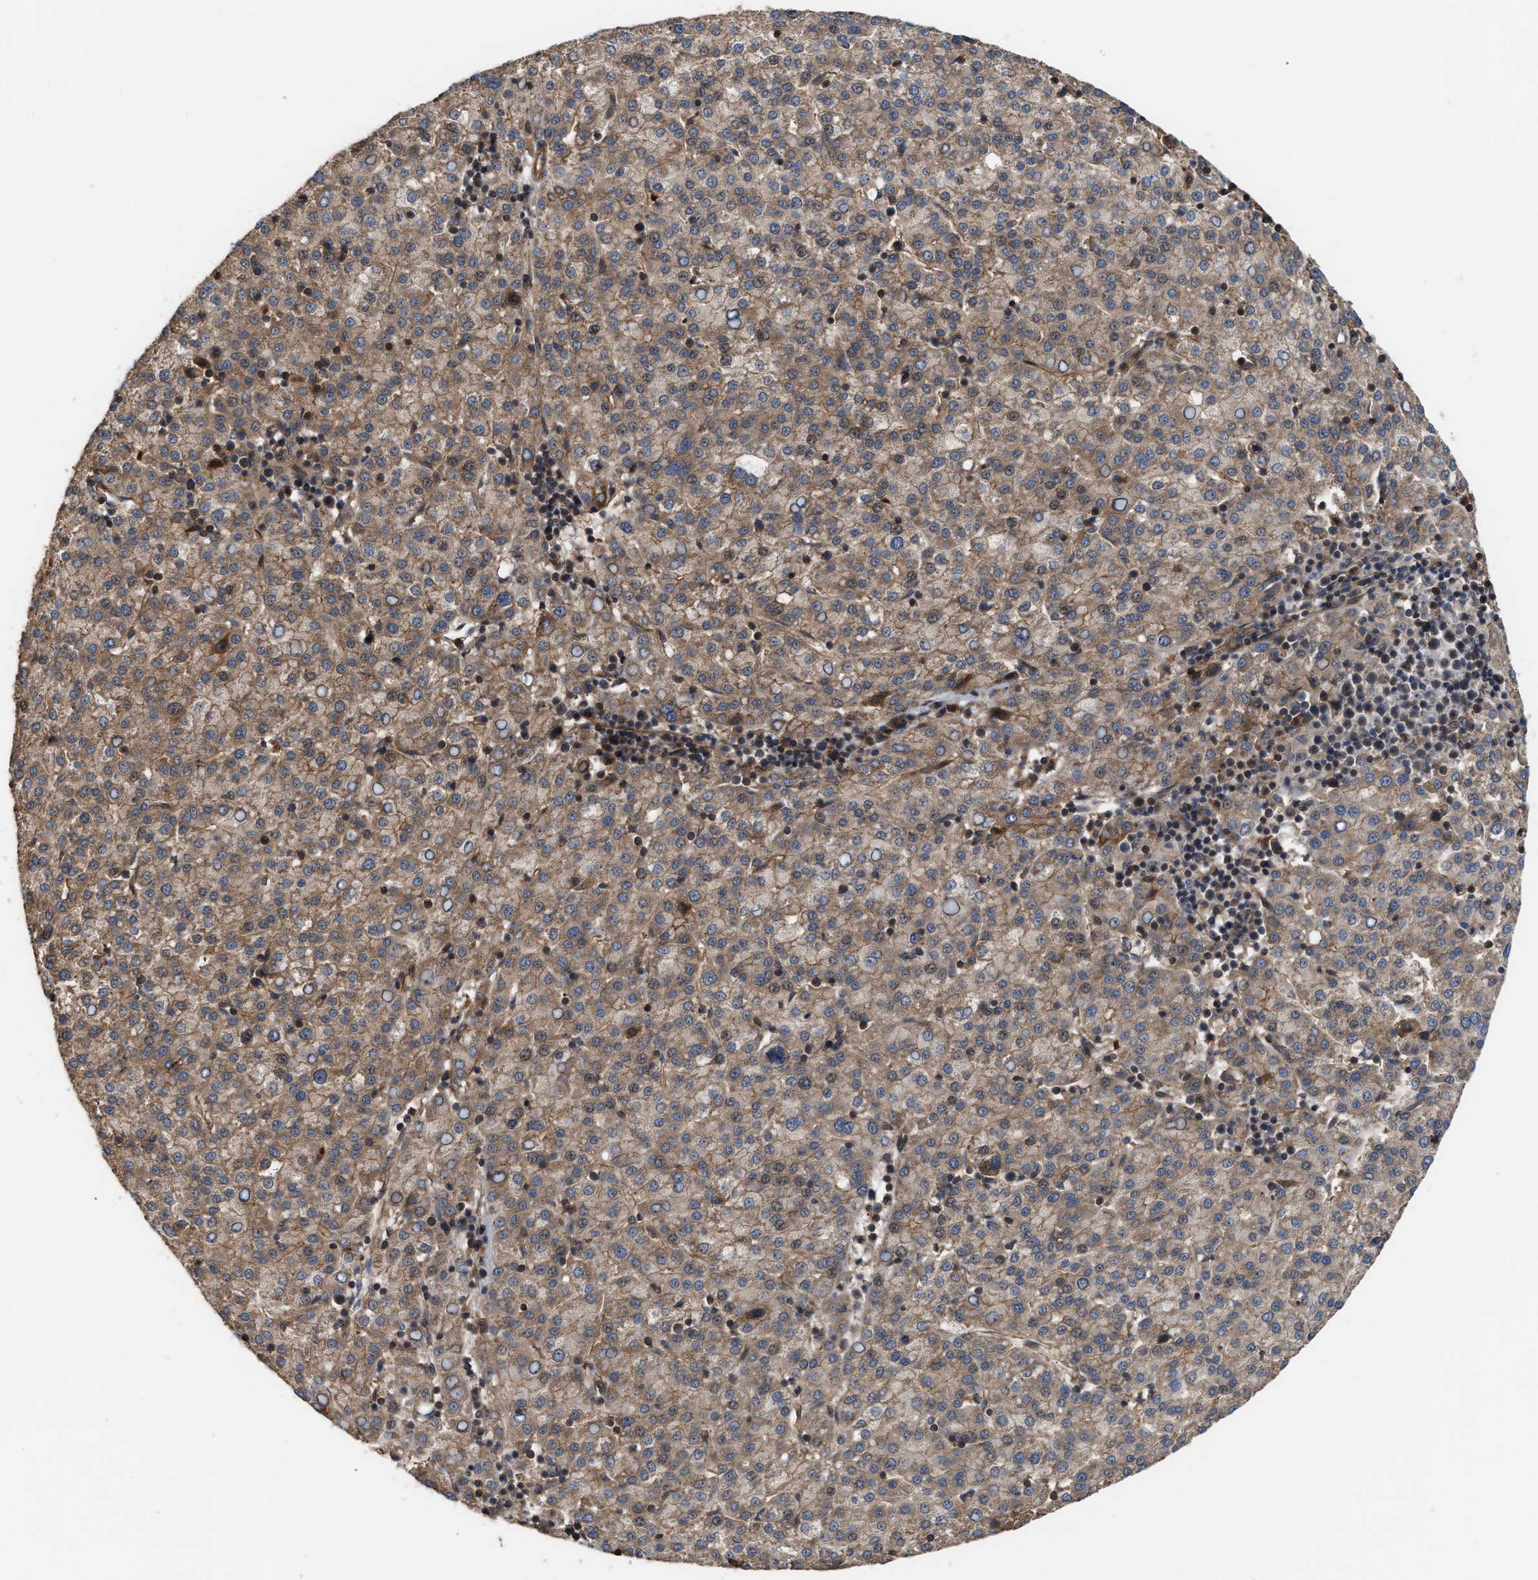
{"staining": {"intensity": "moderate", "quantity": ">75%", "location": "cytoplasmic/membranous"}, "tissue": "liver cancer", "cell_type": "Tumor cells", "image_type": "cancer", "snomed": [{"axis": "morphology", "description": "Carcinoma, Hepatocellular, NOS"}, {"axis": "topography", "description": "Liver"}], "caption": "High-power microscopy captured an immunohistochemistry (IHC) micrograph of hepatocellular carcinoma (liver), revealing moderate cytoplasmic/membranous positivity in about >75% of tumor cells.", "gene": "STAU1", "patient": {"sex": "female", "age": 58}}